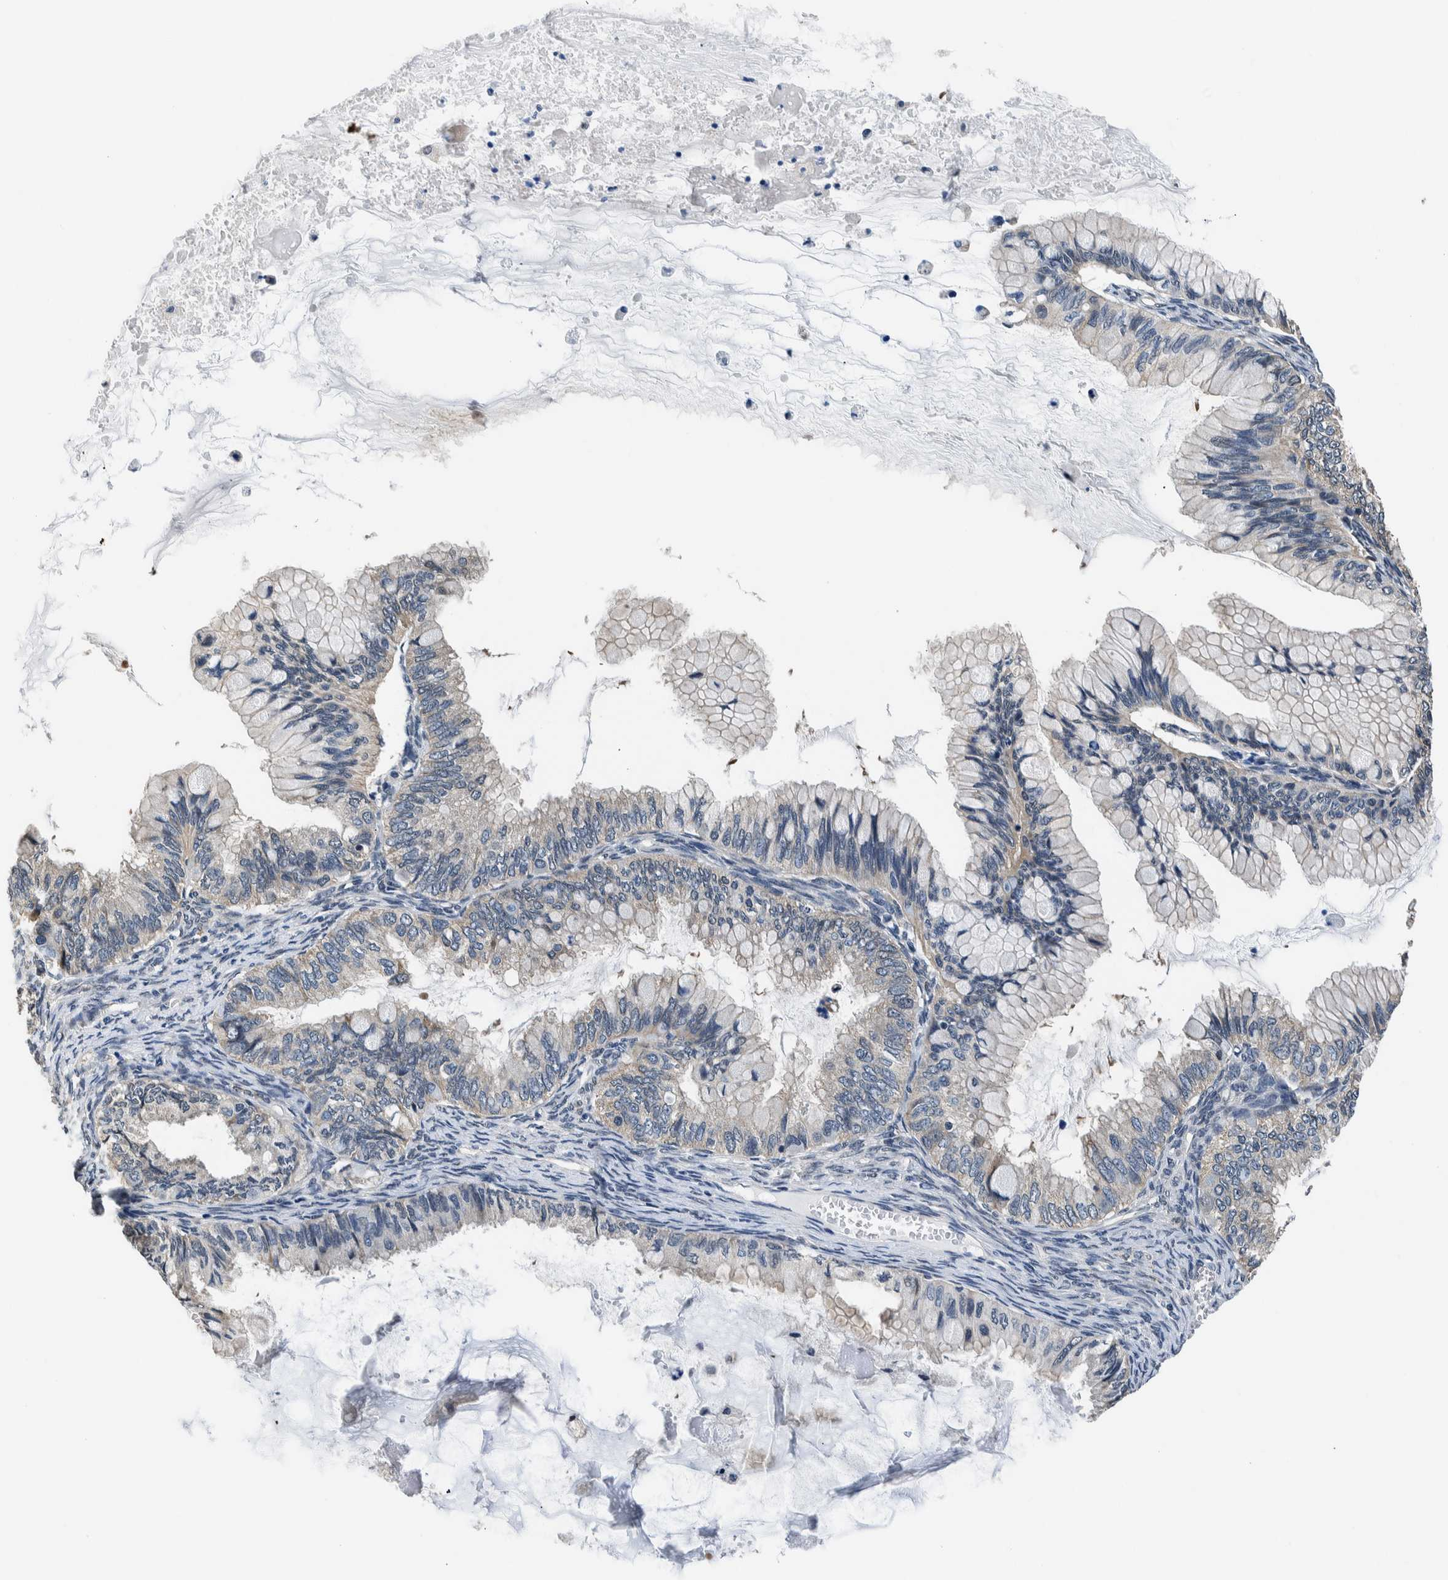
{"staining": {"intensity": "weak", "quantity": "<25%", "location": "cytoplasmic/membranous"}, "tissue": "ovarian cancer", "cell_type": "Tumor cells", "image_type": "cancer", "snomed": [{"axis": "morphology", "description": "Cystadenocarcinoma, mucinous, NOS"}, {"axis": "topography", "description": "Ovary"}], "caption": "Micrograph shows no significant protein staining in tumor cells of mucinous cystadenocarcinoma (ovarian). The staining was performed using DAB to visualize the protein expression in brown, while the nuclei were stained in blue with hematoxylin (Magnification: 20x).", "gene": "NIBAN2", "patient": {"sex": "female", "age": 80}}